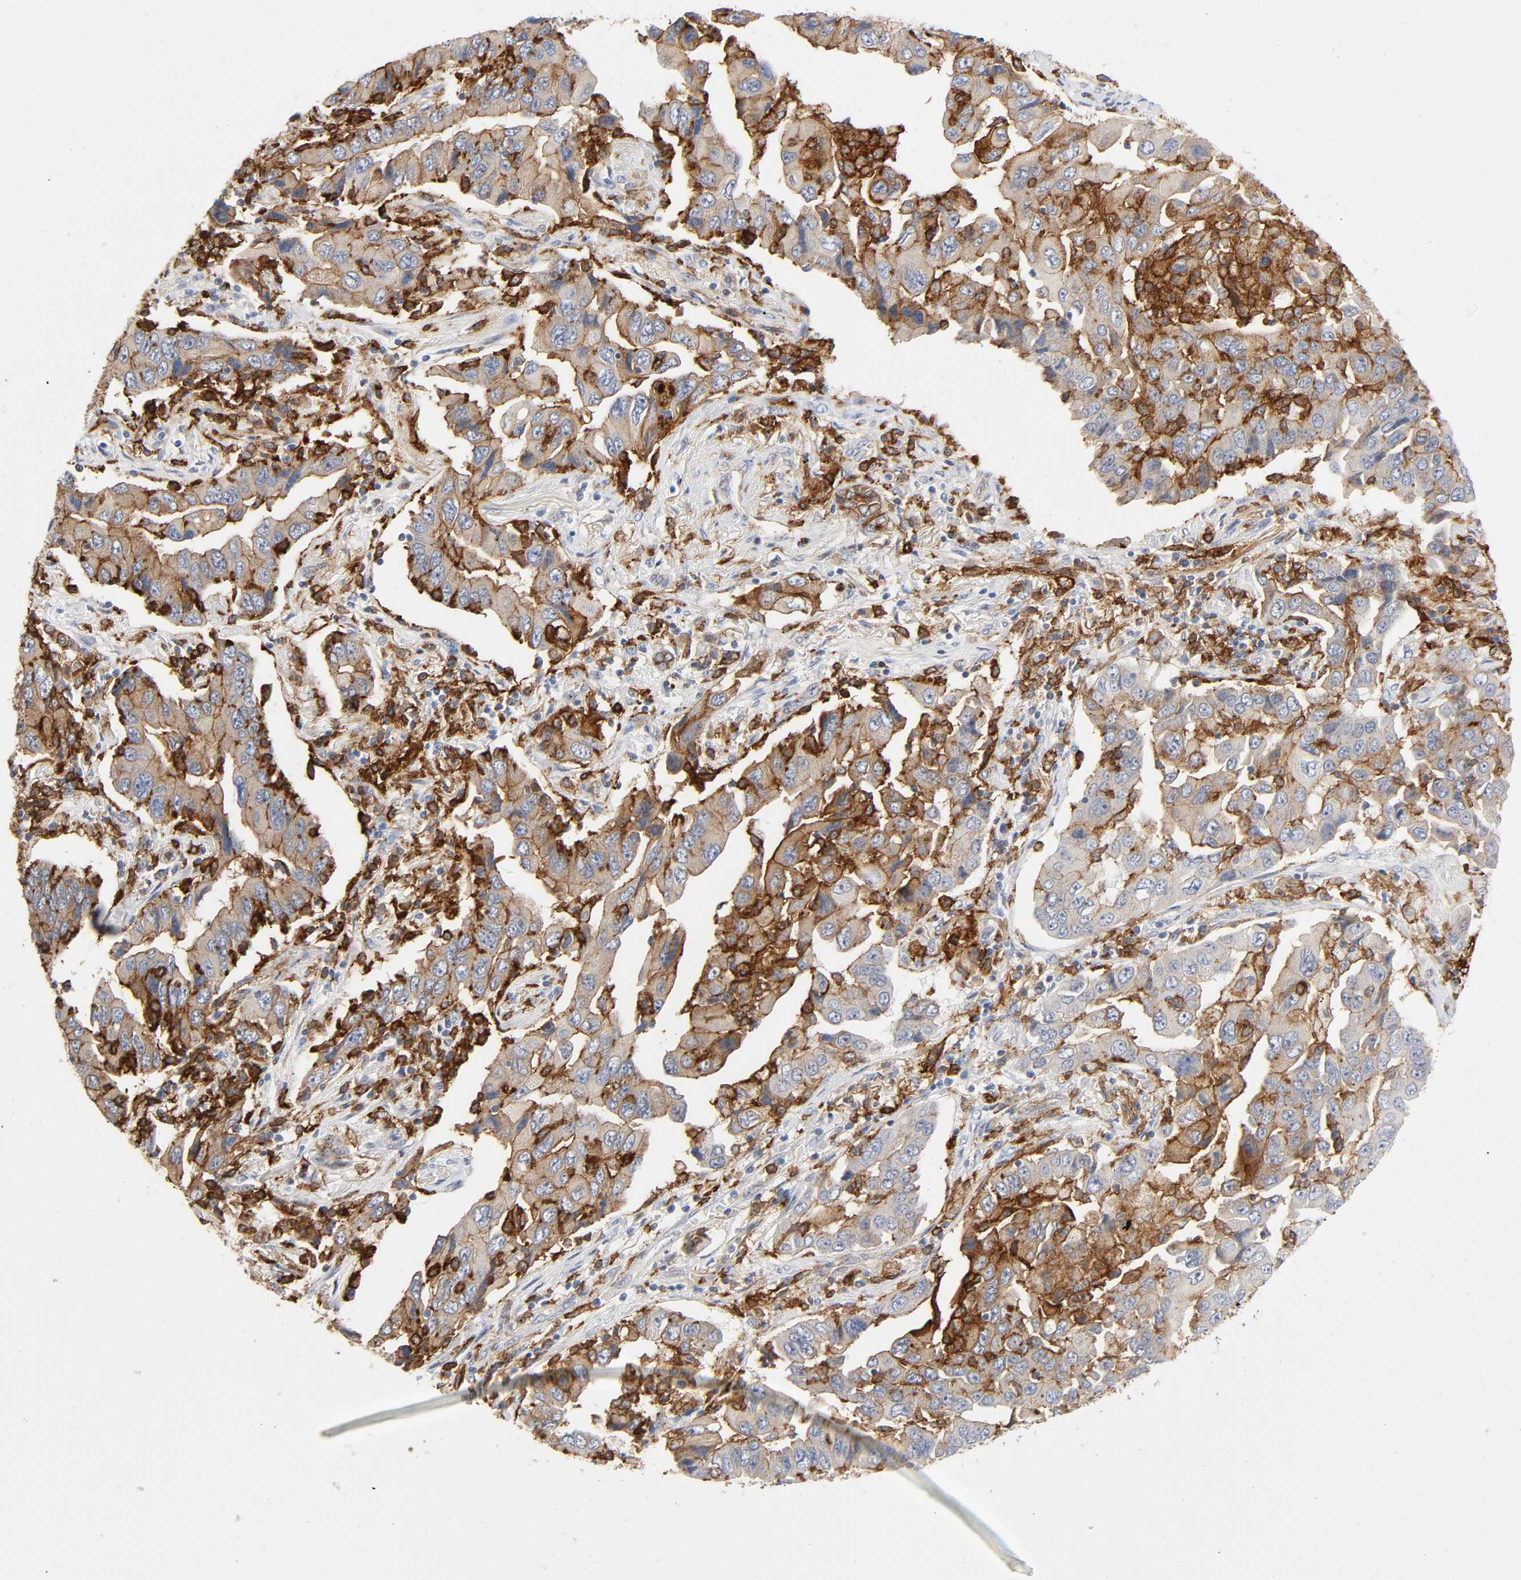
{"staining": {"intensity": "moderate", "quantity": "25%-75%", "location": "cytoplasmic/membranous"}, "tissue": "lung cancer", "cell_type": "Tumor cells", "image_type": "cancer", "snomed": [{"axis": "morphology", "description": "Adenocarcinoma, NOS"}, {"axis": "topography", "description": "Lung"}], "caption": "Immunohistochemical staining of human lung cancer exhibits moderate cytoplasmic/membranous protein expression in approximately 25%-75% of tumor cells.", "gene": "LYN", "patient": {"sex": "female", "age": 65}}